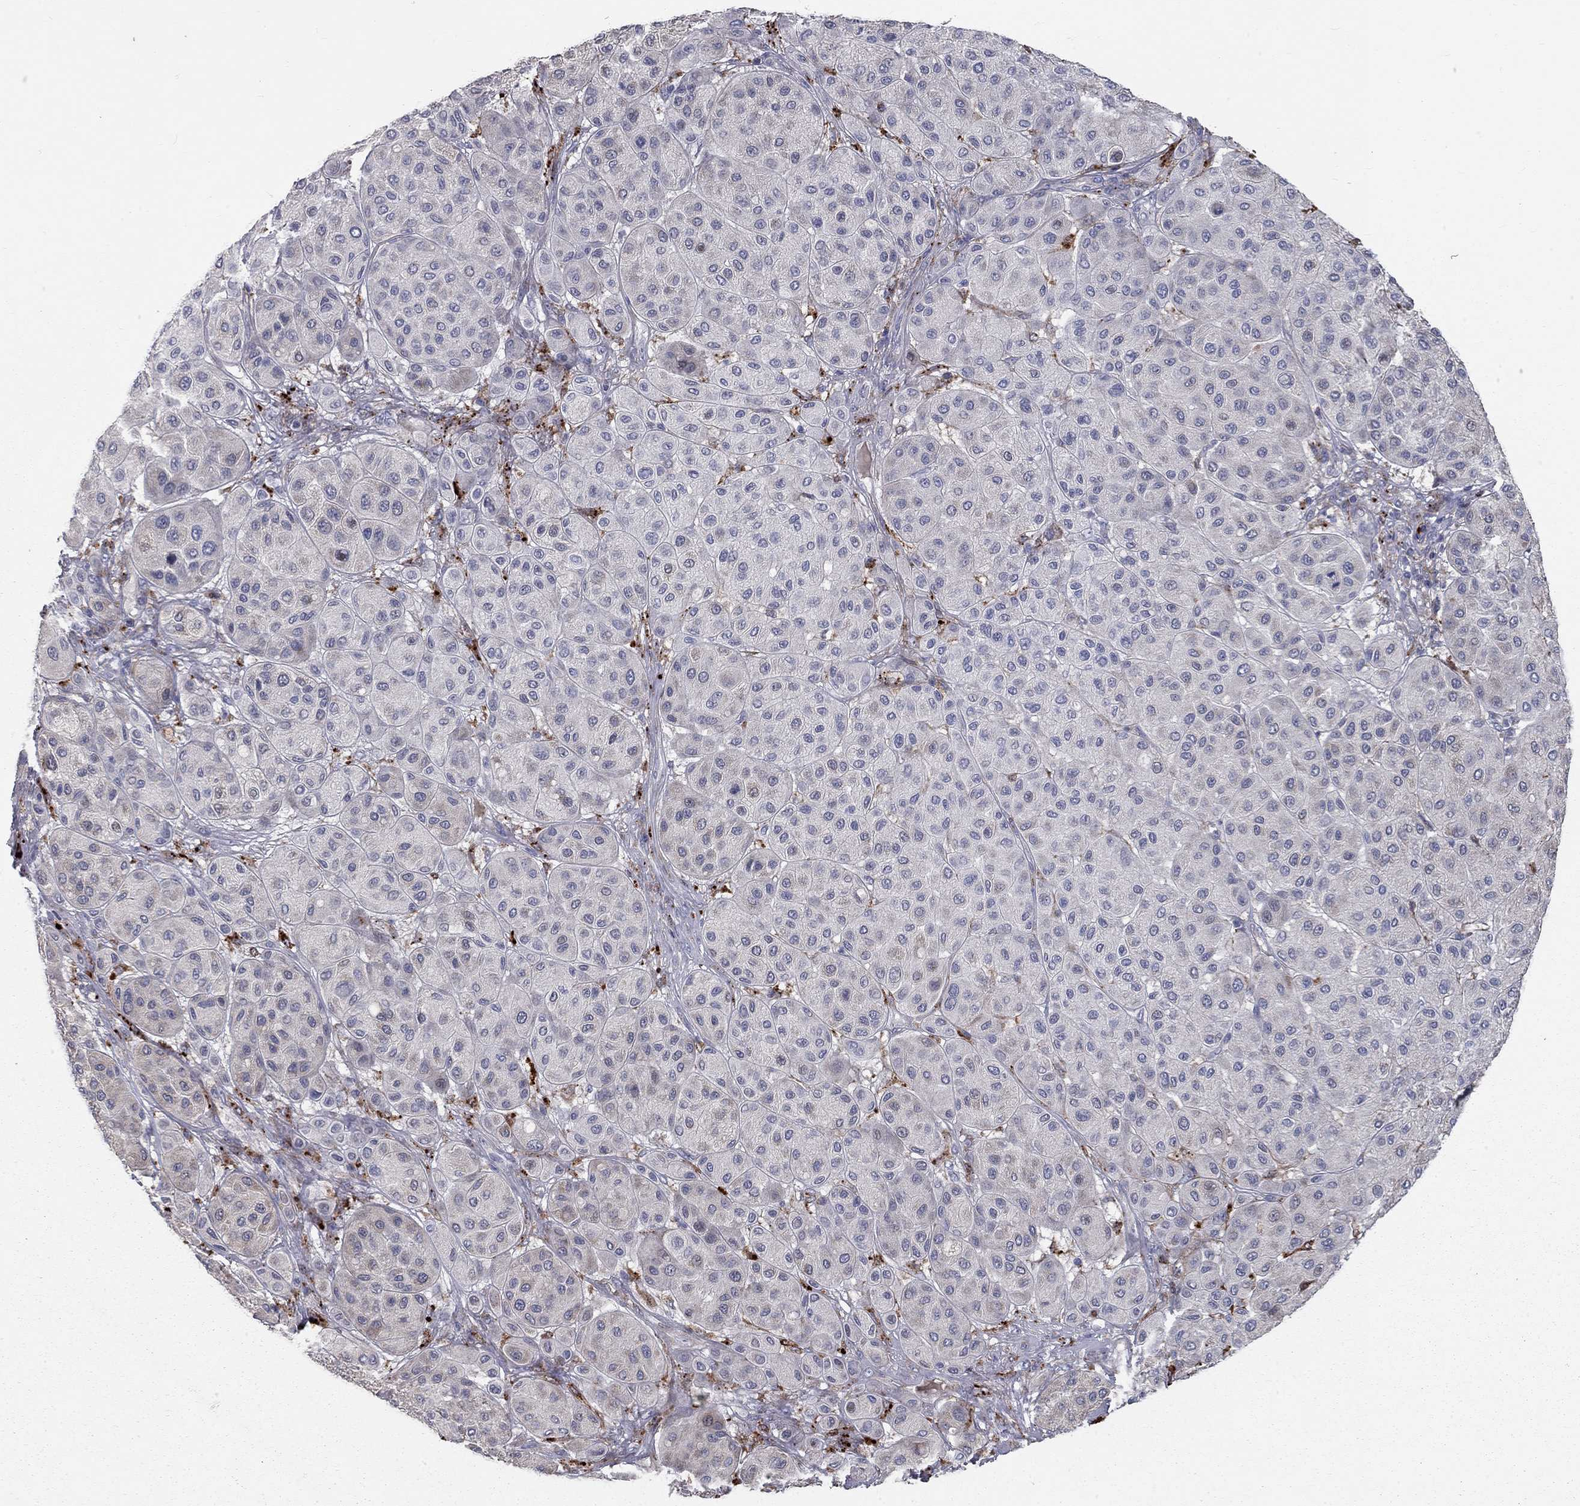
{"staining": {"intensity": "weak", "quantity": "<25%", "location": "cytoplasmic/membranous"}, "tissue": "melanoma", "cell_type": "Tumor cells", "image_type": "cancer", "snomed": [{"axis": "morphology", "description": "Malignant melanoma, Metastatic site"}, {"axis": "topography", "description": "Smooth muscle"}], "caption": "A photomicrograph of melanoma stained for a protein displays no brown staining in tumor cells.", "gene": "KANSL1L", "patient": {"sex": "male", "age": 41}}